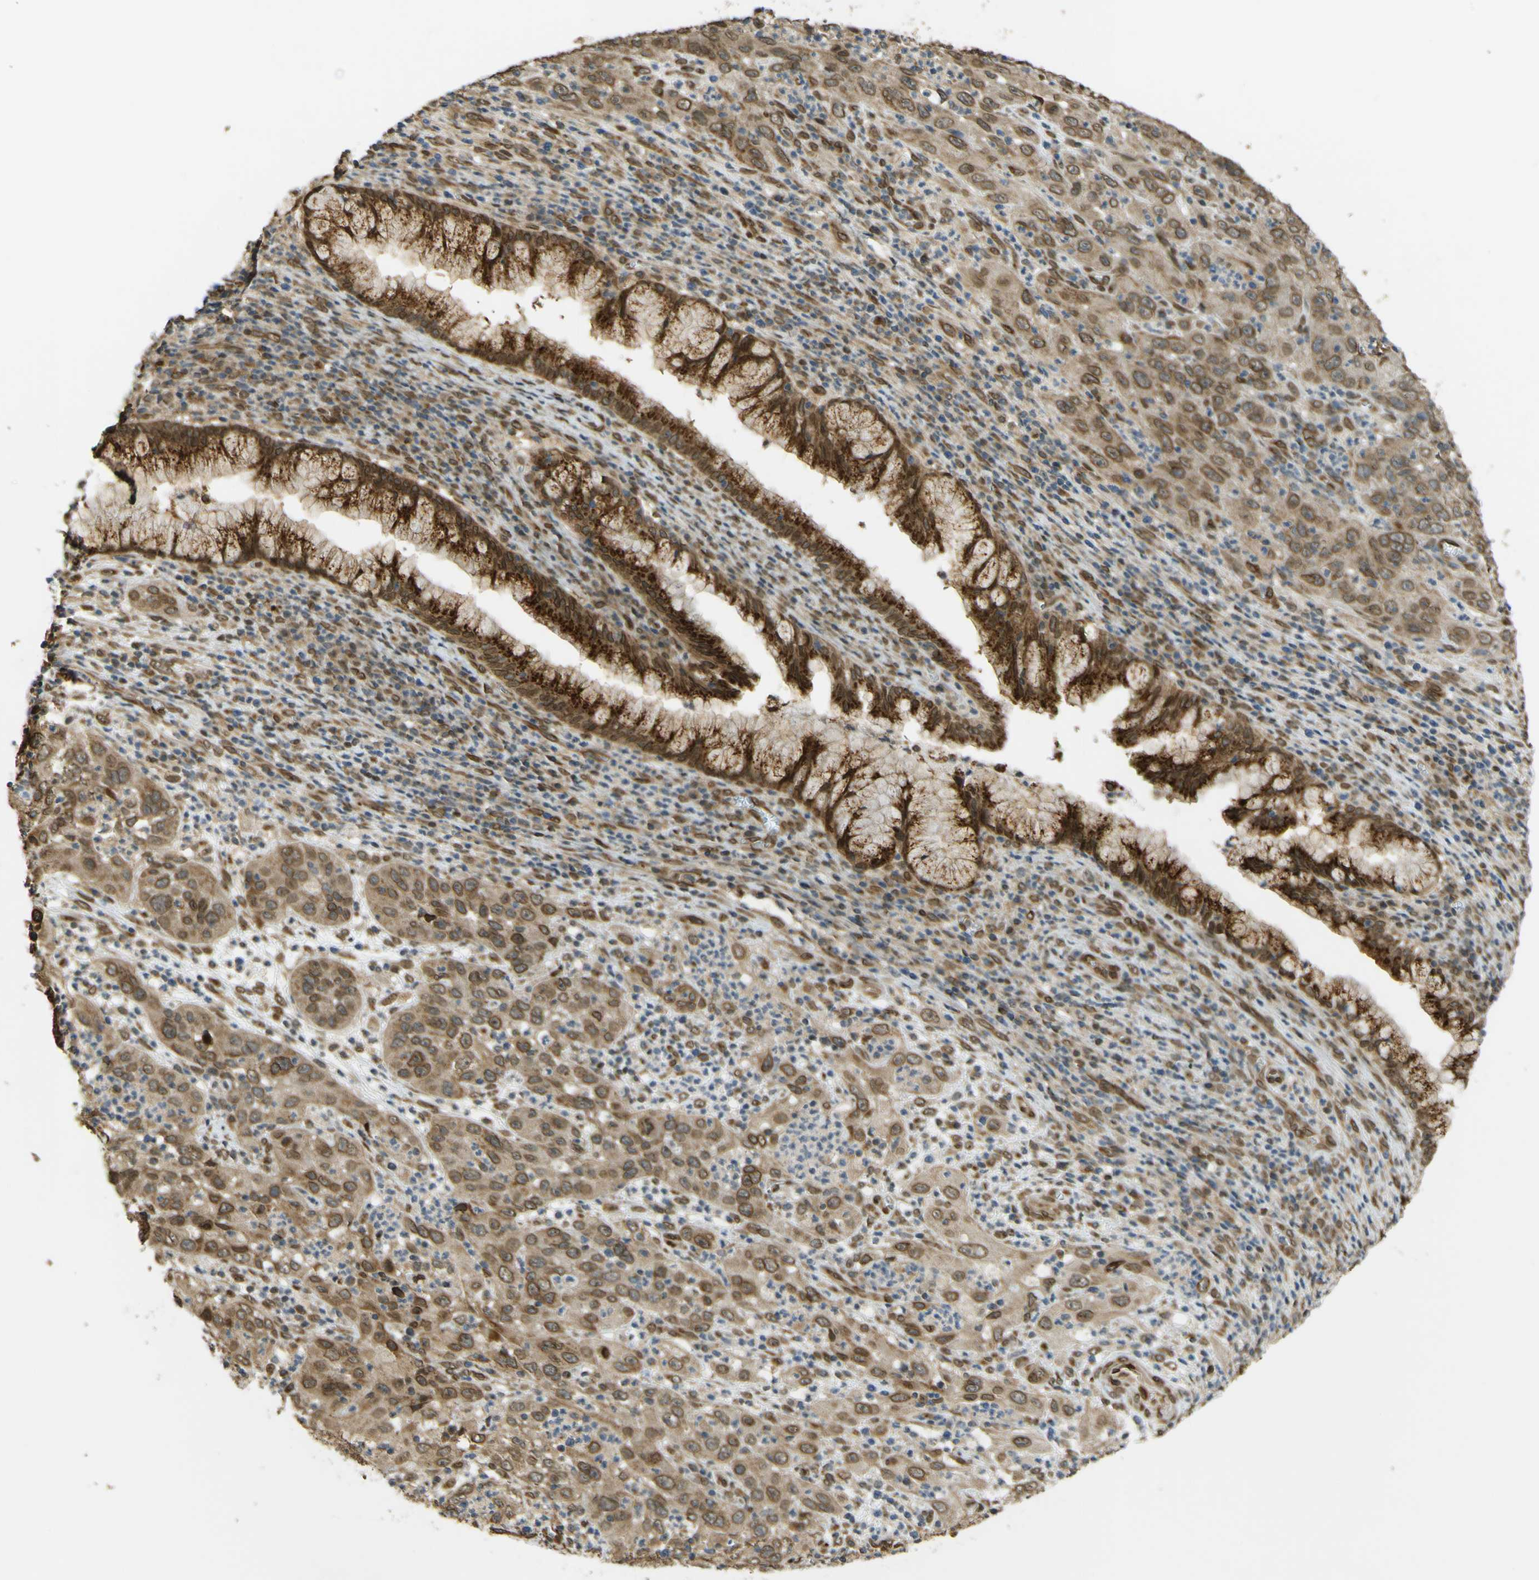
{"staining": {"intensity": "moderate", "quantity": ">75%", "location": "cytoplasmic/membranous,nuclear"}, "tissue": "cervical cancer", "cell_type": "Tumor cells", "image_type": "cancer", "snomed": [{"axis": "morphology", "description": "Squamous cell carcinoma, NOS"}, {"axis": "topography", "description": "Cervix"}], "caption": "Immunohistochemistry (IHC) of human cervical cancer exhibits medium levels of moderate cytoplasmic/membranous and nuclear positivity in about >75% of tumor cells.", "gene": "GALNT1", "patient": {"sex": "female", "age": 32}}